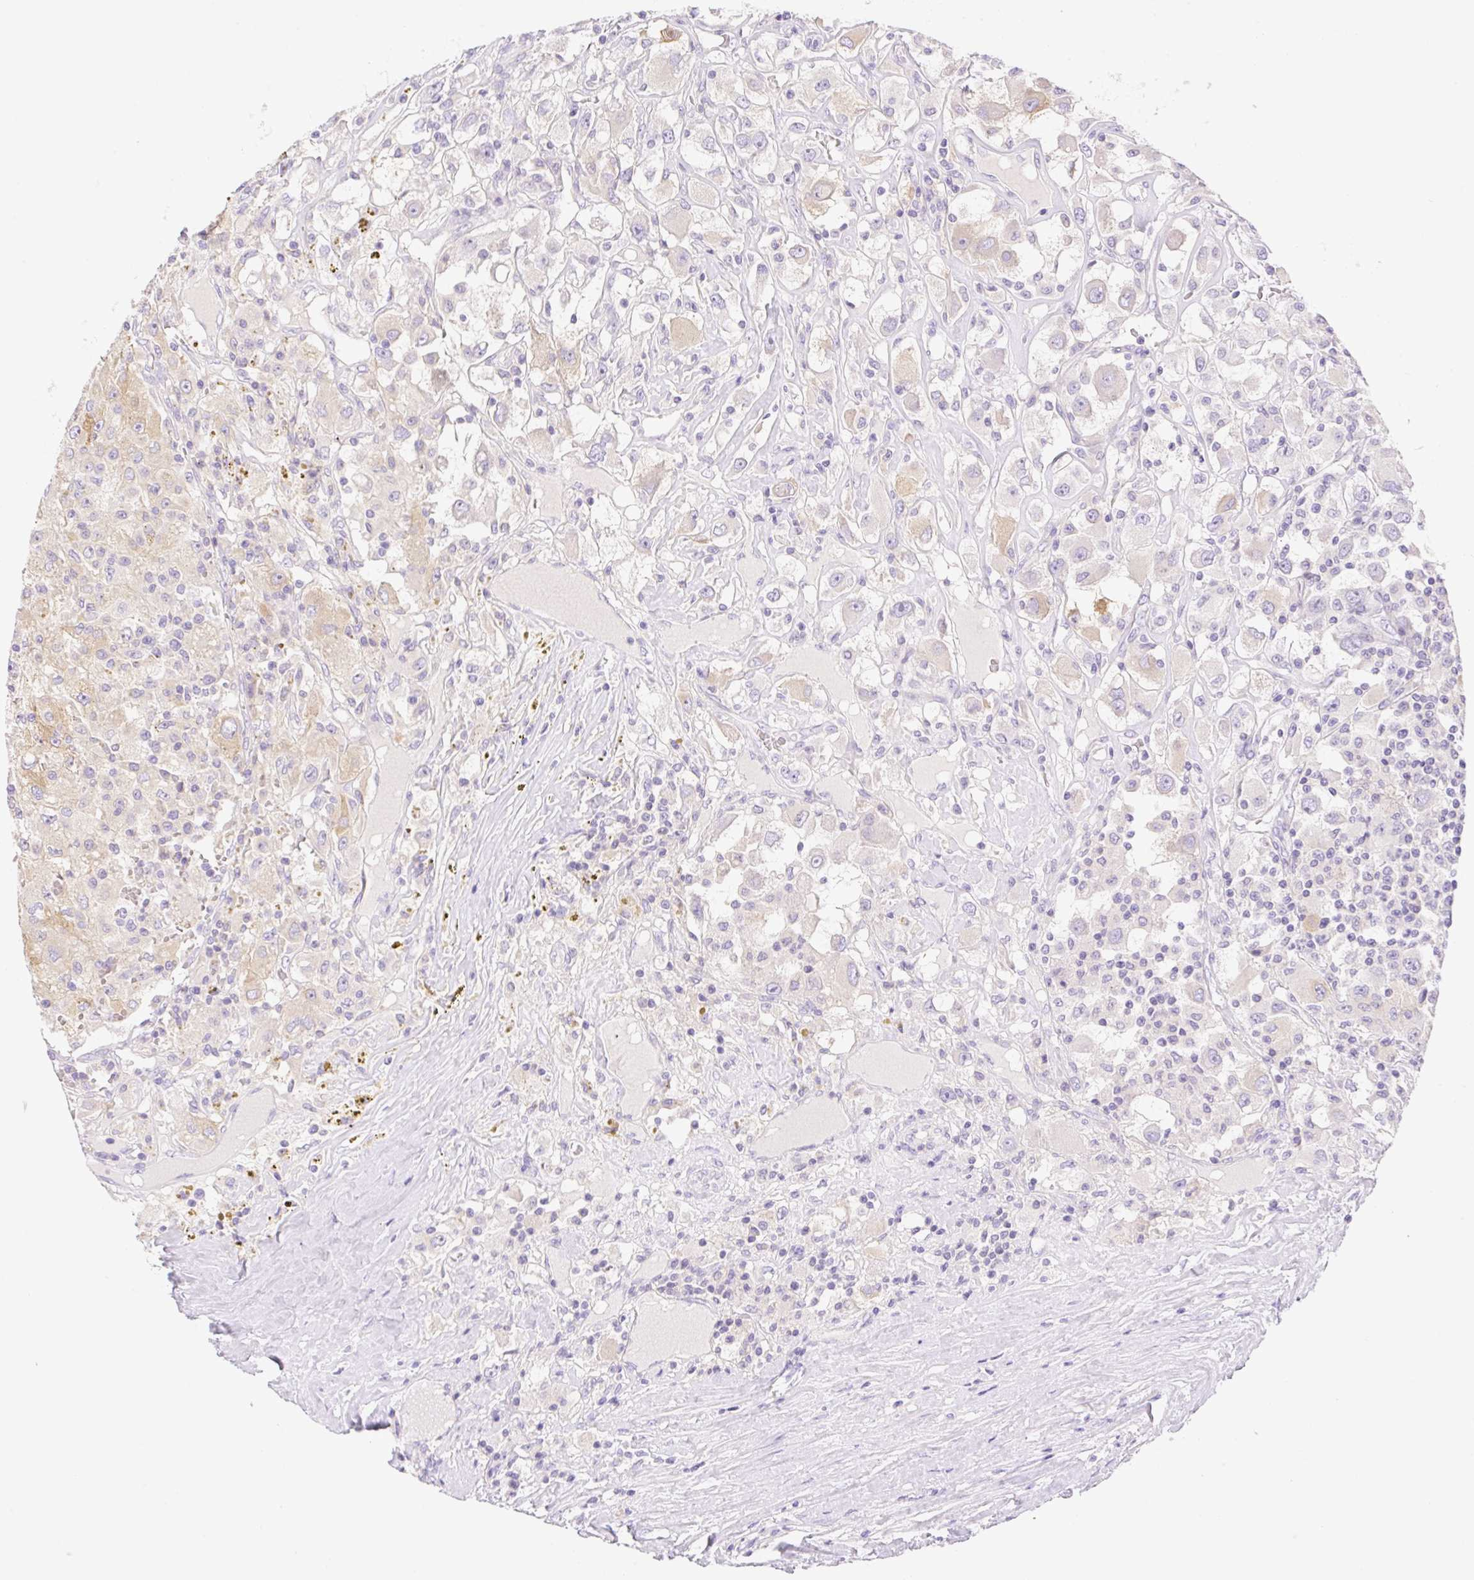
{"staining": {"intensity": "negative", "quantity": "none", "location": "none"}, "tissue": "renal cancer", "cell_type": "Tumor cells", "image_type": "cancer", "snomed": [{"axis": "morphology", "description": "Adenocarcinoma, NOS"}, {"axis": "topography", "description": "Kidney"}], "caption": "Image shows no significant protein expression in tumor cells of adenocarcinoma (renal).", "gene": "DENND5A", "patient": {"sex": "female", "age": 67}}